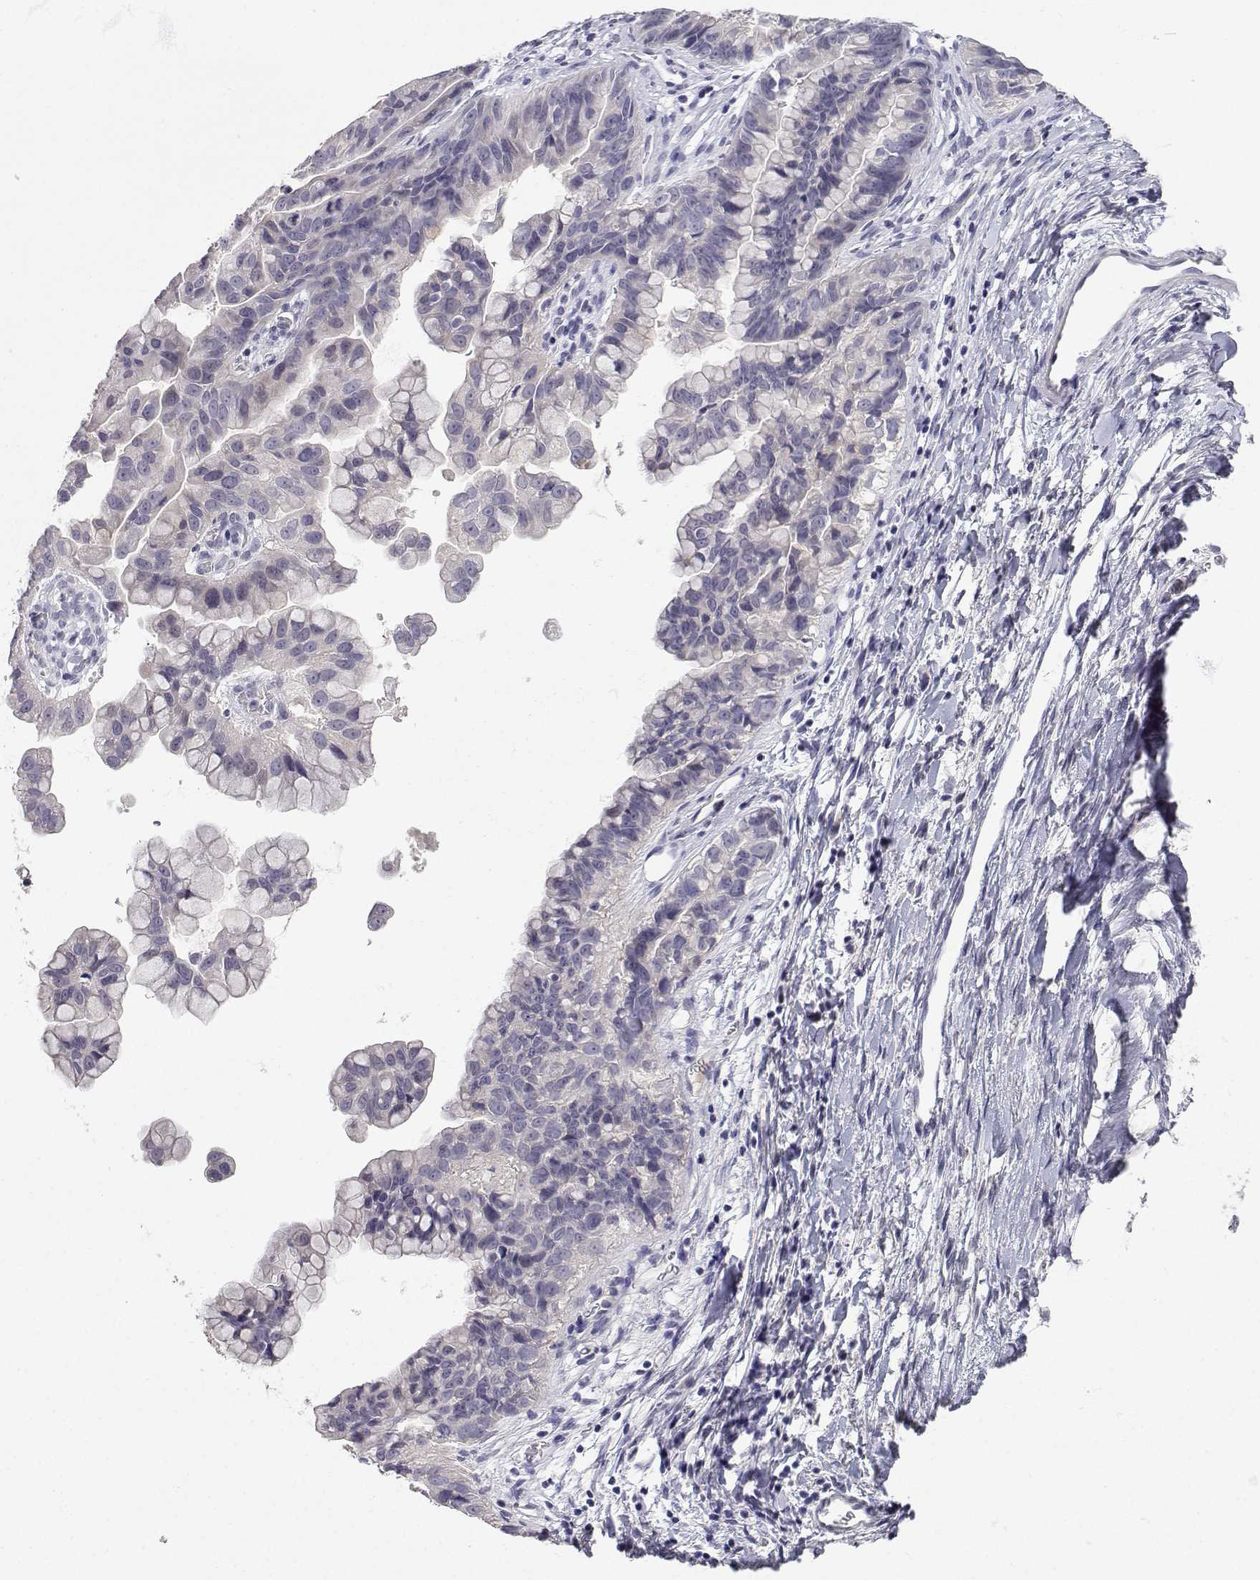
{"staining": {"intensity": "negative", "quantity": "none", "location": "none"}, "tissue": "ovarian cancer", "cell_type": "Tumor cells", "image_type": "cancer", "snomed": [{"axis": "morphology", "description": "Cystadenocarcinoma, mucinous, NOS"}, {"axis": "topography", "description": "Ovary"}], "caption": "Immunohistochemistry (IHC) micrograph of human ovarian cancer stained for a protein (brown), which shows no staining in tumor cells.", "gene": "SLC6A3", "patient": {"sex": "female", "age": 76}}